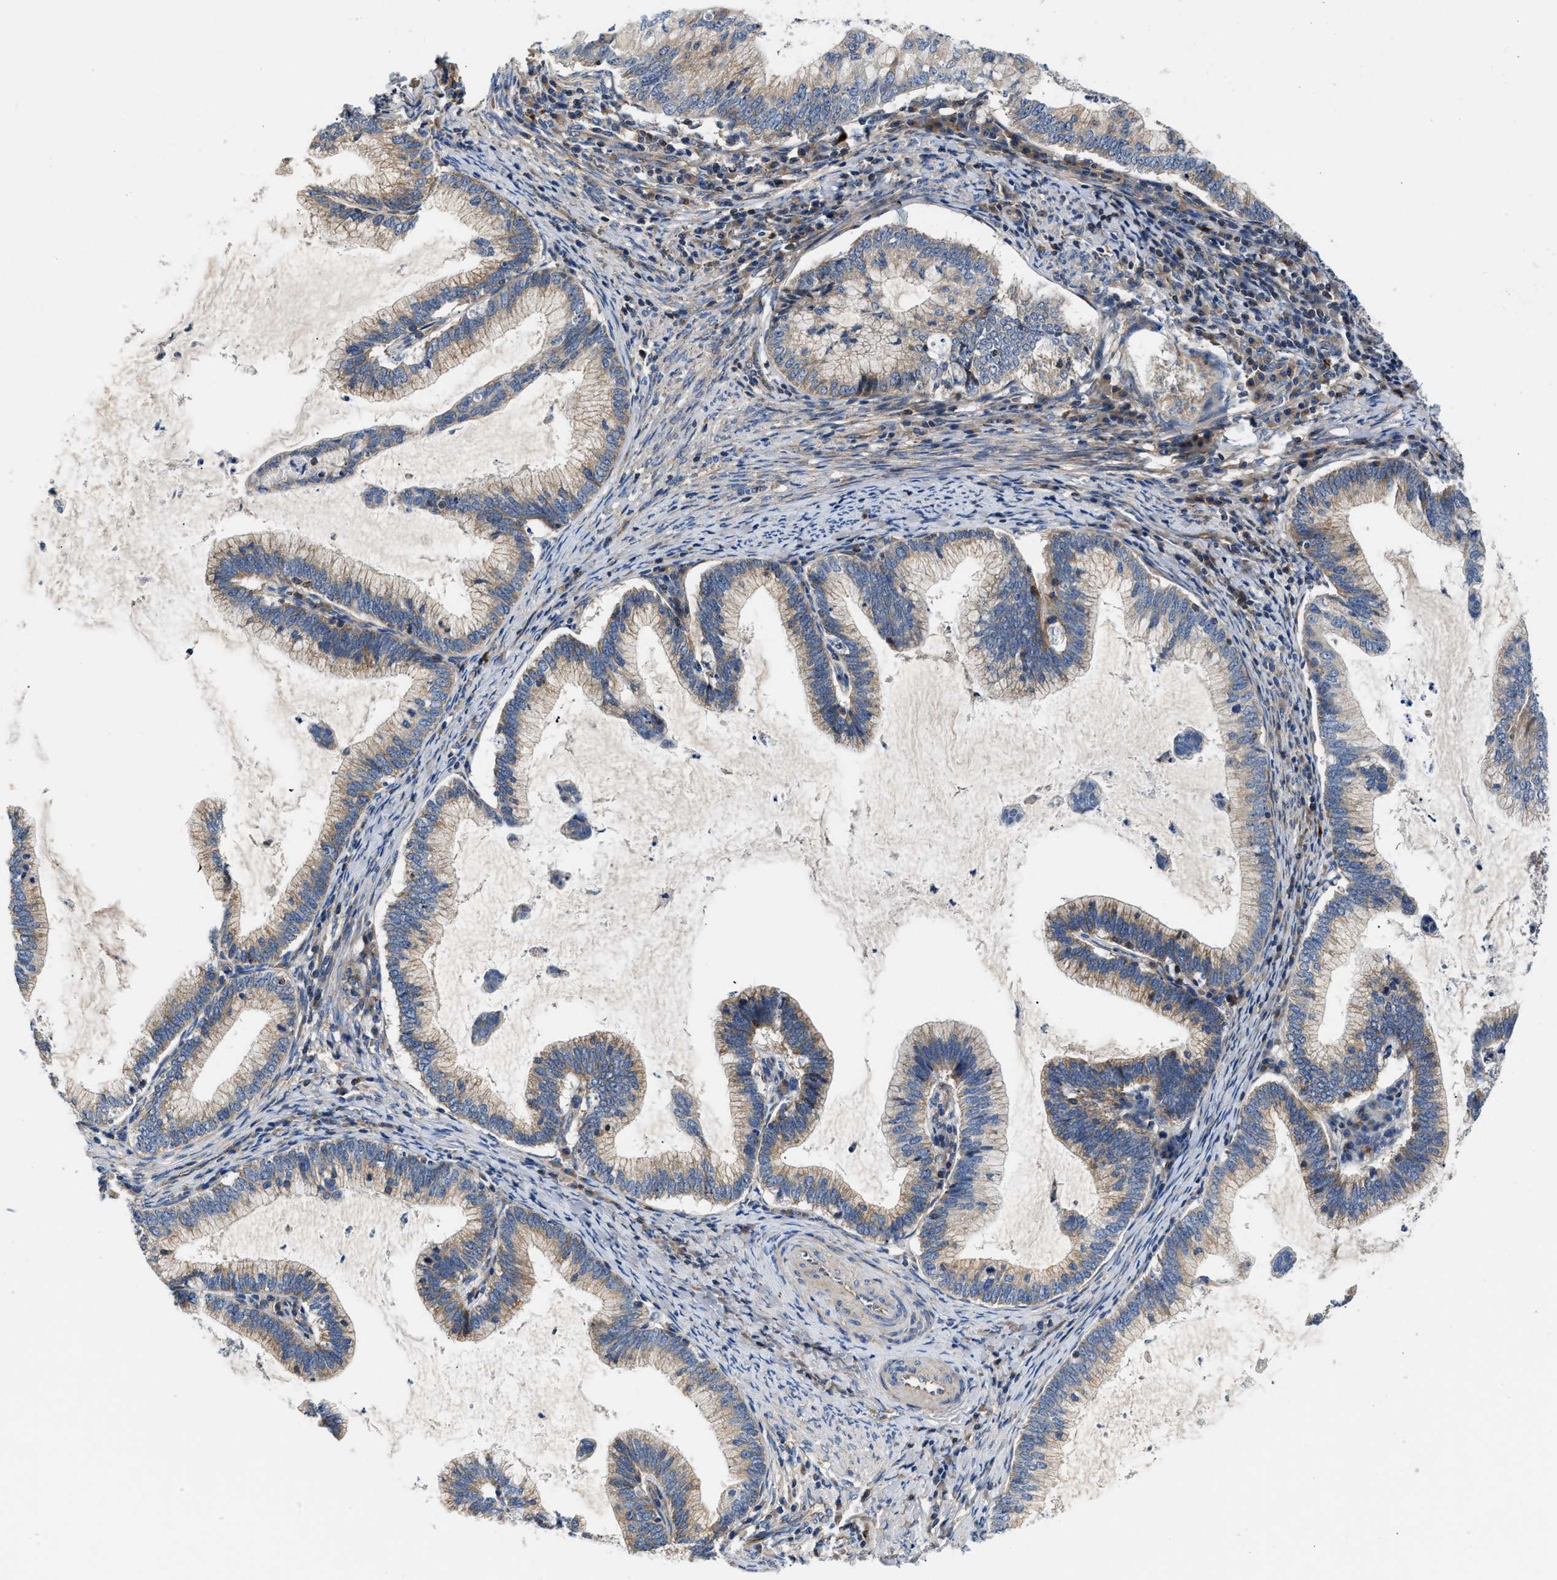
{"staining": {"intensity": "weak", "quantity": "25%-75%", "location": "cytoplasmic/membranous"}, "tissue": "cervical cancer", "cell_type": "Tumor cells", "image_type": "cancer", "snomed": [{"axis": "morphology", "description": "Adenocarcinoma, NOS"}, {"axis": "topography", "description": "Cervix"}], "caption": "Protein staining by immunohistochemistry exhibits weak cytoplasmic/membranous staining in approximately 25%-75% of tumor cells in cervical adenocarcinoma.", "gene": "TEX2", "patient": {"sex": "female", "age": 36}}